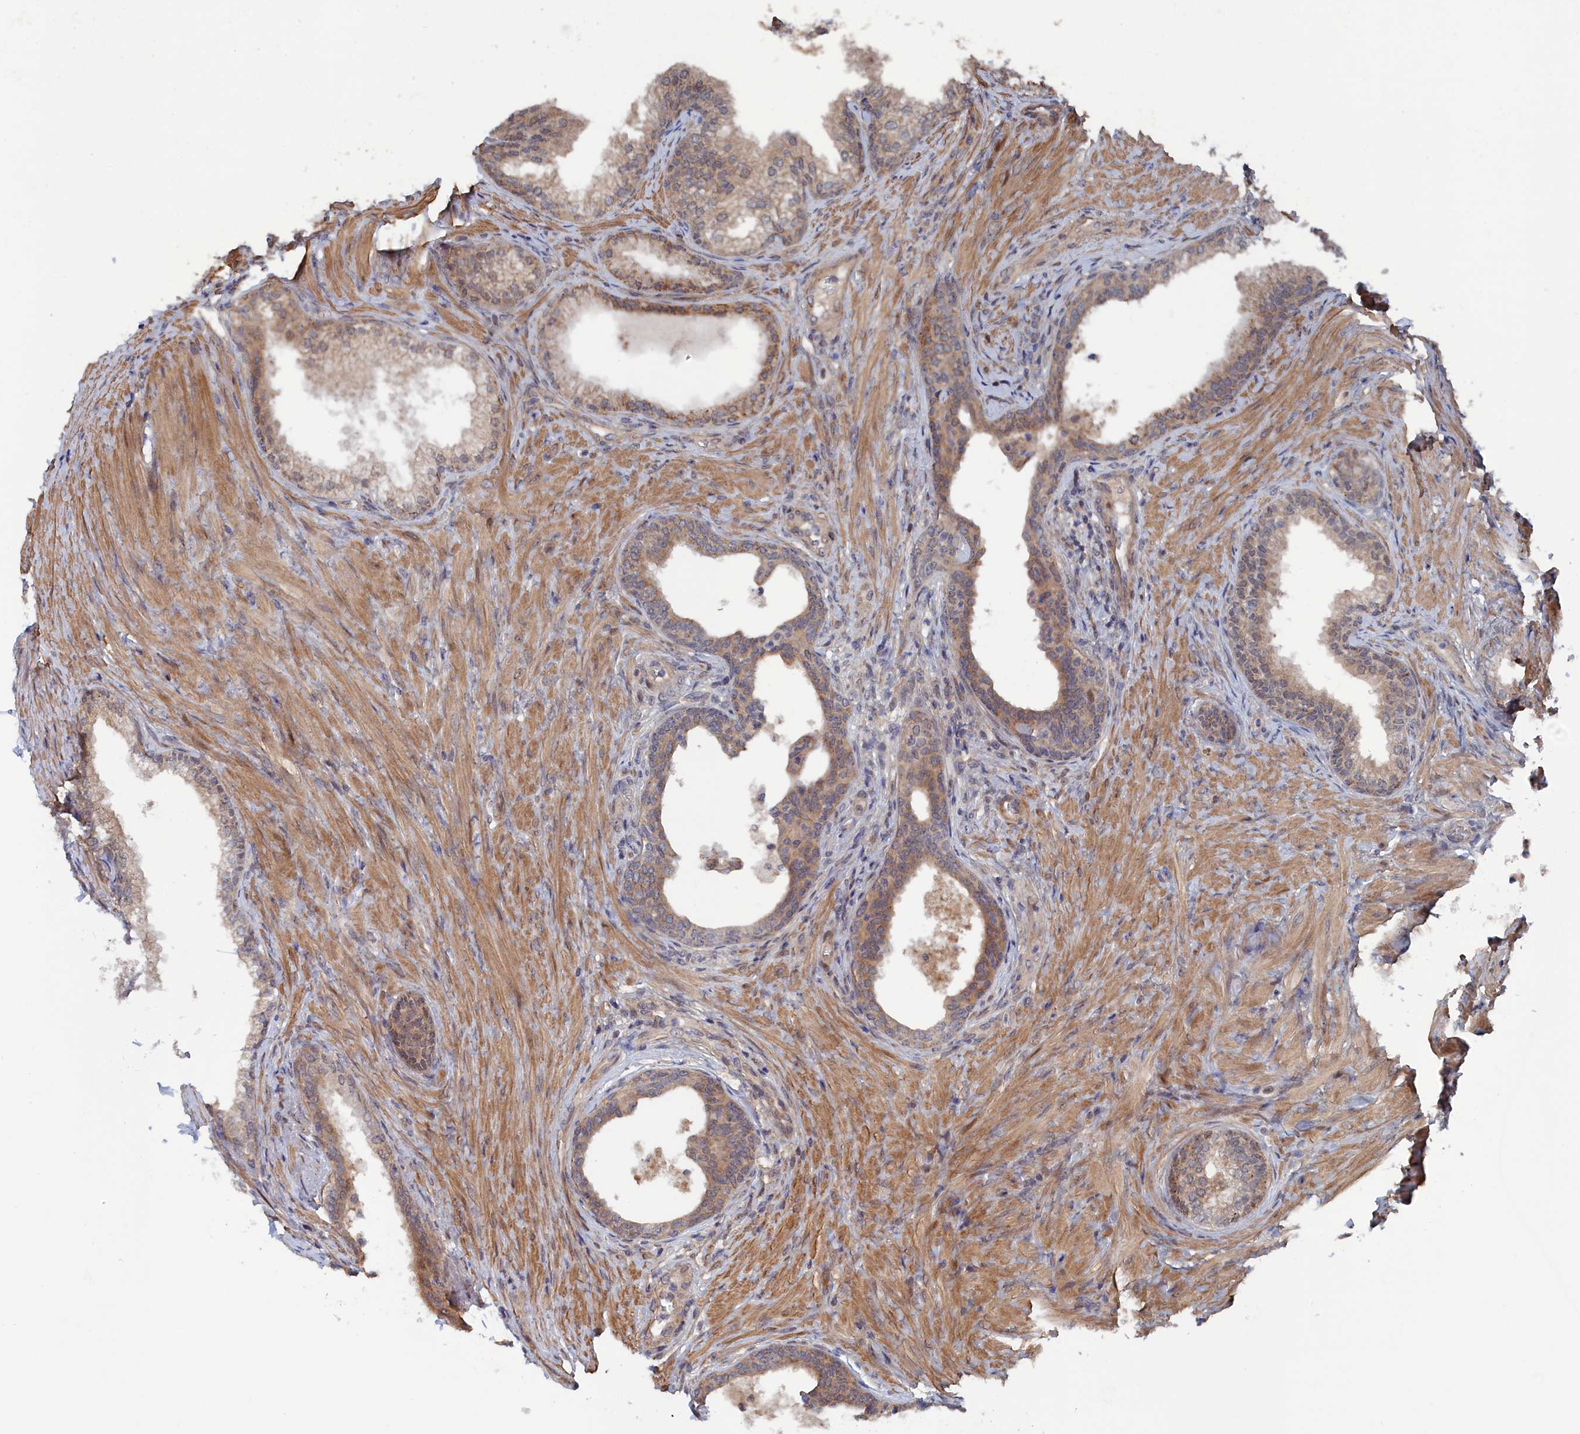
{"staining": {"intensity": "moderate", "quantity": "25%-75%", "location": "cytoplasmic/membranous"}, "tissue": "prostate", "cell_type": "Glandular cells", "image_type": "normal", "snomed": [{"axis": "morphology", "description": "Normal tissue, NOS"}, {"axis": "topography", "description": "Prostate"}], "caption": "This is a micrograph of IHC staining of benign prostate, which shows moderate staining in the cytoplasmic/membranous of glandular cells.", "gene": "ELOVL6", "patient": {"sex": "male", "age": 76}}